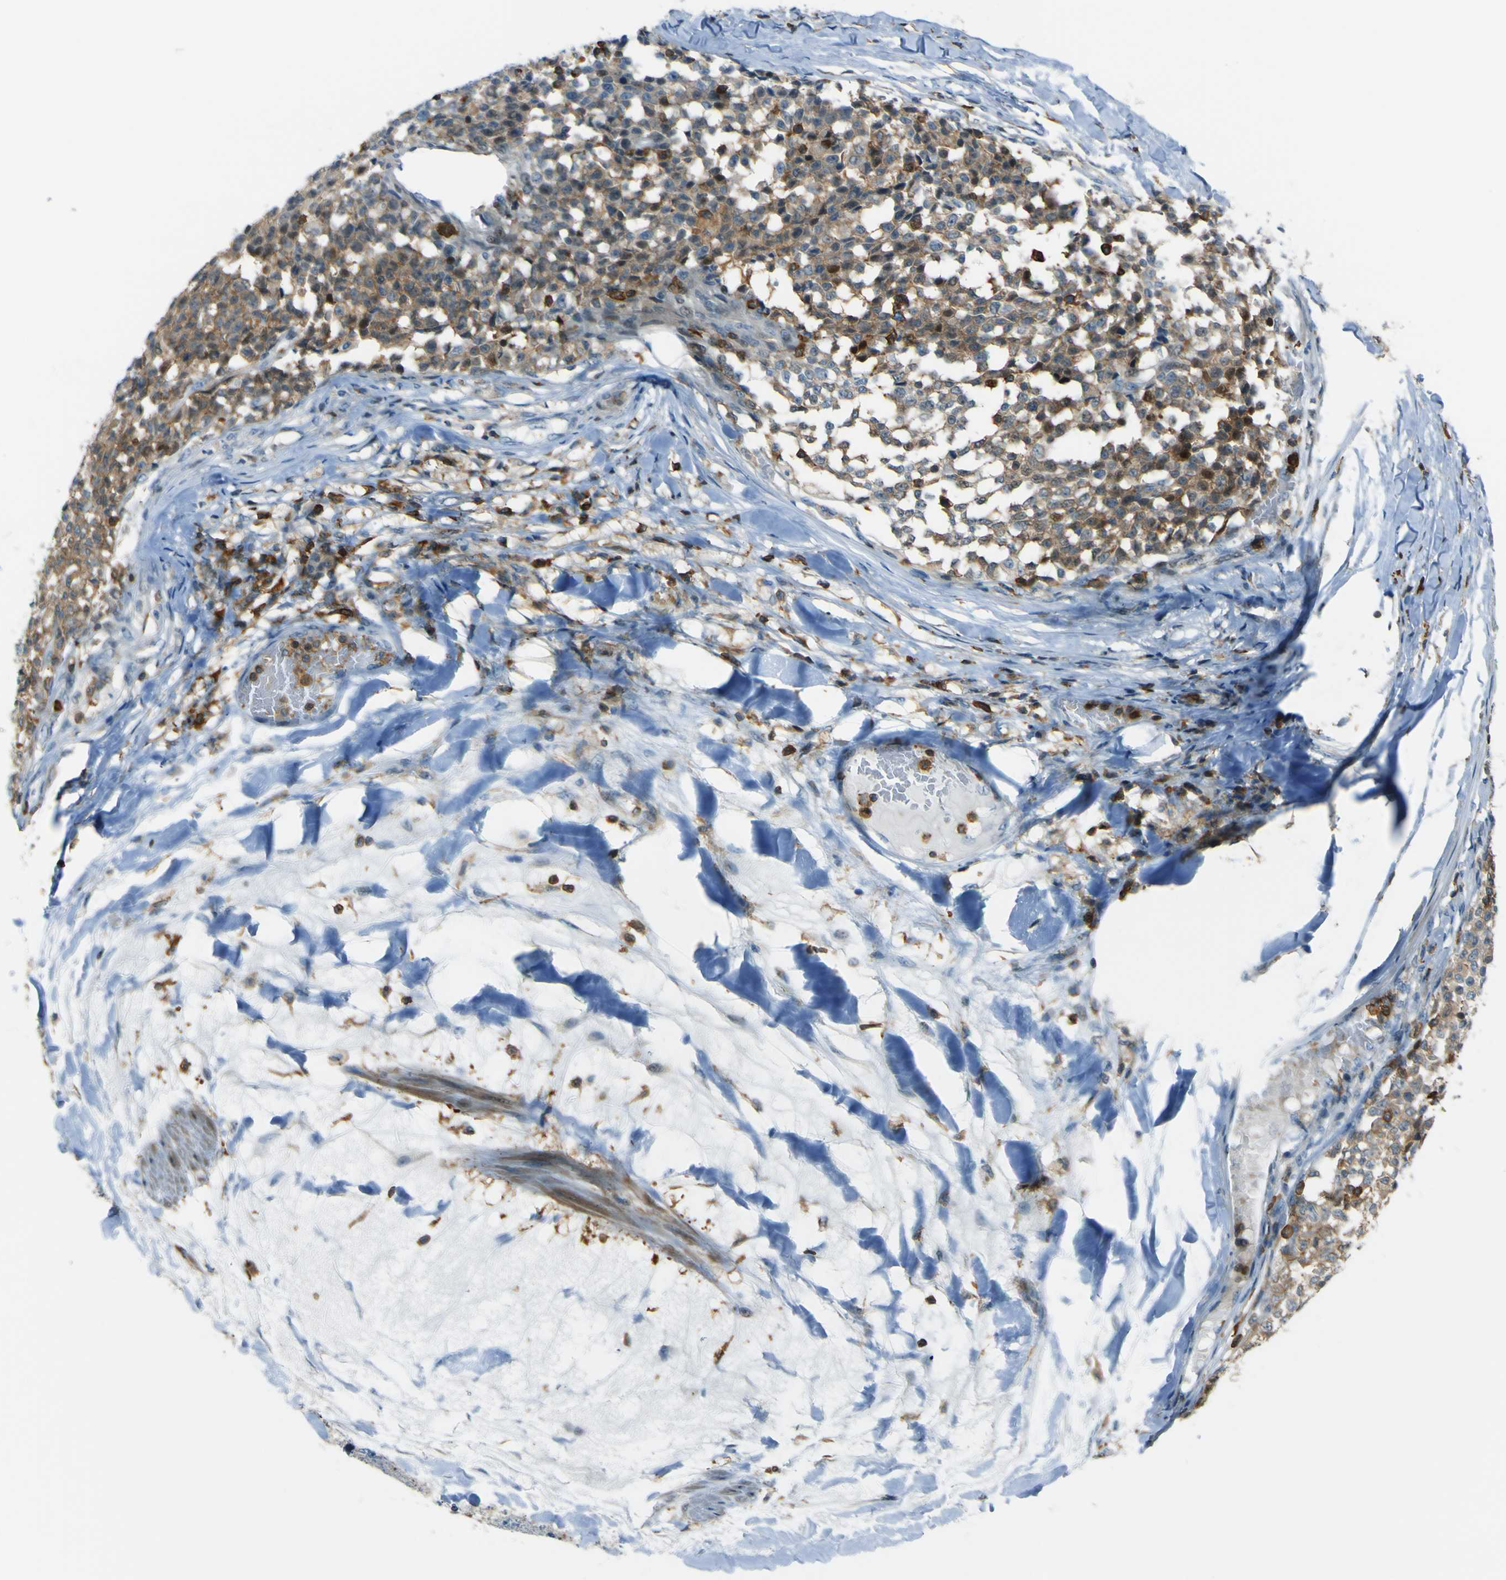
{"staining": {"intensity": "moderate", "quantity": ">75%", "location": "cytoplasmic/membranous"}, "tissue": "testis cancer", "cell_type": "Tumor cells", "image_type": "cancer", "snomed": [{"axis": "morphology", "description": "Seminoma, NOS"}, {"axis": "topography", "description": "Testis"}], "caption": "An IHC micrograph of tumor tissue is shown. Protein staining in brown shows moderate cytoplasmic/membranous positivity in seminoma (testis) within tumor cells. (DAB = brown stain, brightfield microscopy at high magnification).", "gene": "PCDHB5", "patient": {"sex": "male", "age": 59}}